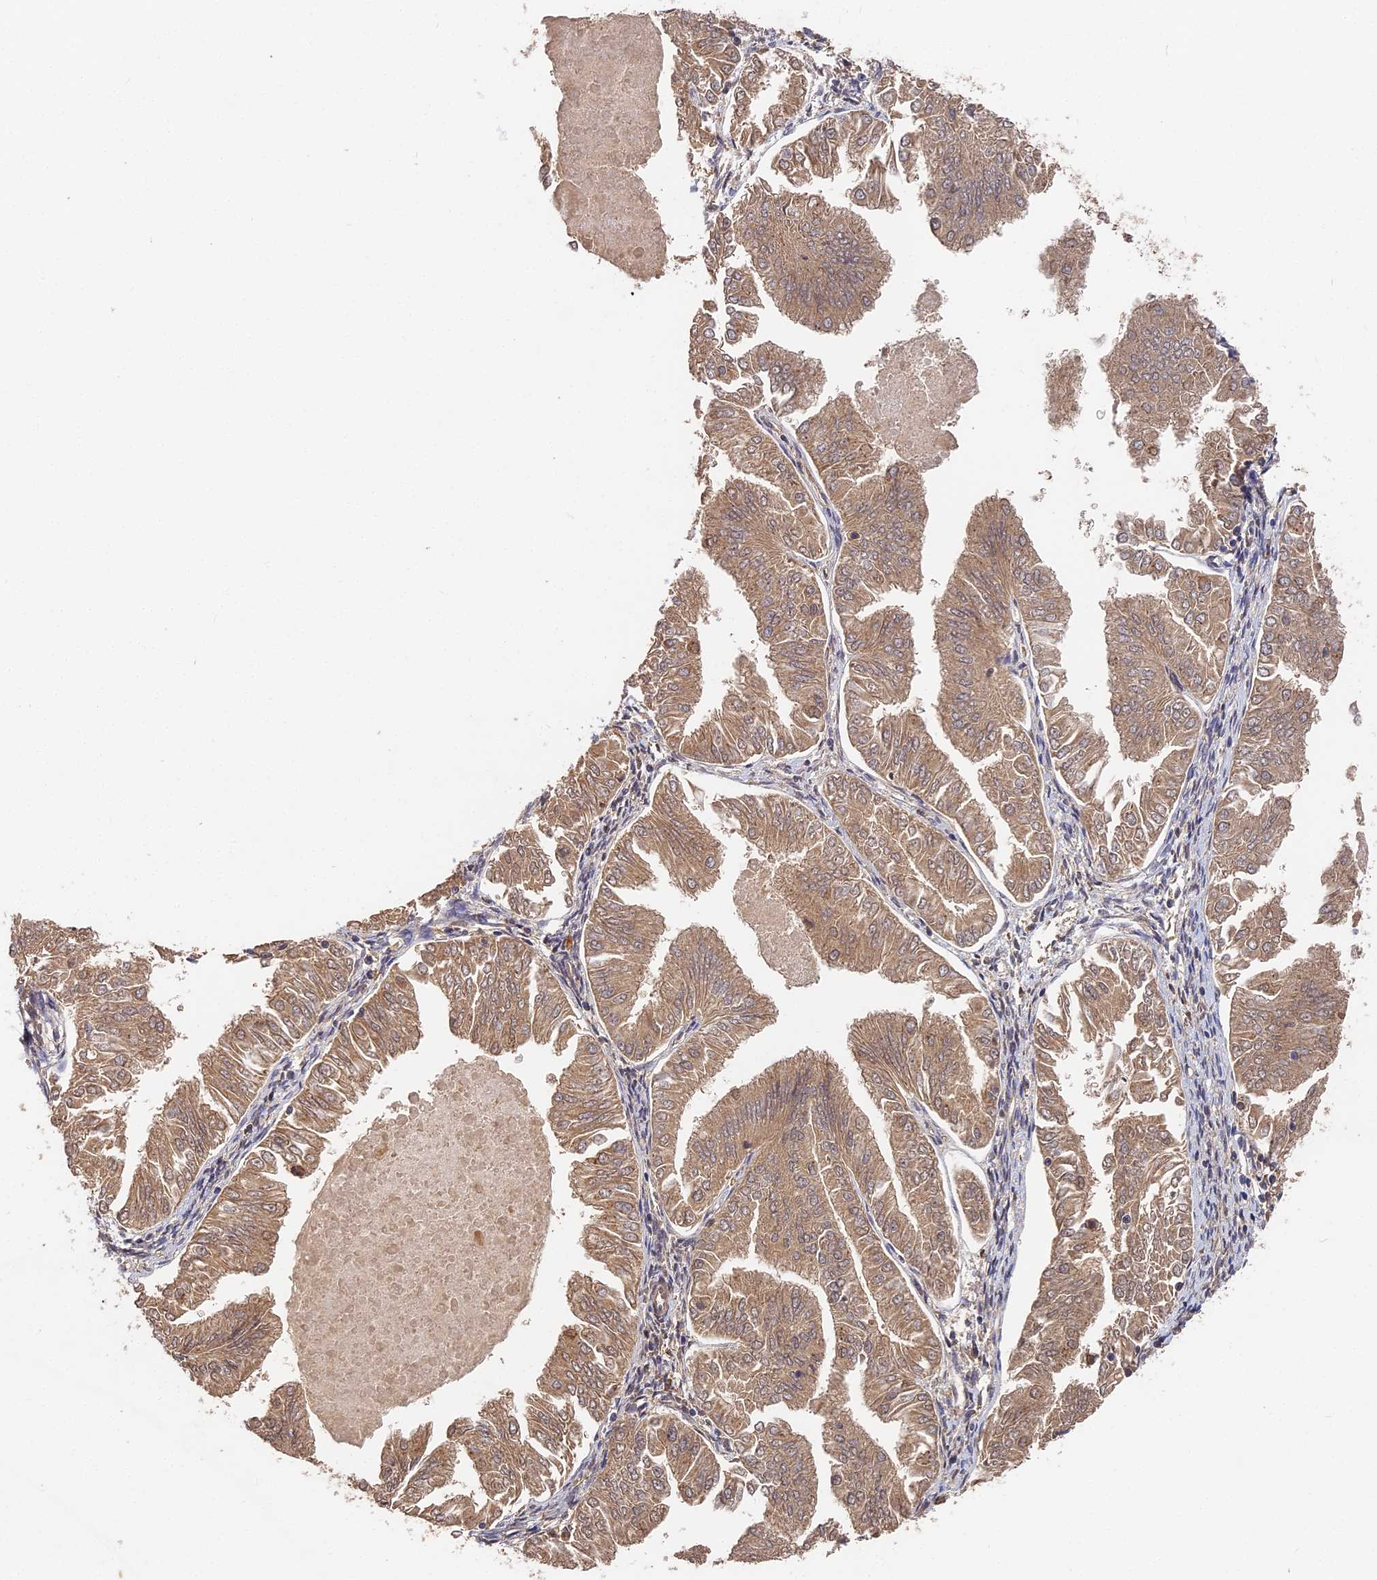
{"staining": {"intensity": "moderate", "quantity": ">75%", "location": "cytoplasmic/membranous"}, "tissue": "endometrial cancer", "cell_type": "Tumor cells", "image_type": "cancer", "snomed": [{"axis": "morphology", "description": "Adenocarcinoma, NOS"}, {"axis": "topography", "description": "Endometrium"}], "caption": "Approximately >75% of tumor cells in endometrial adenocarcinoma exhibit moderate cytoplasmic/membranous protein expression as visualized by brown immunohistochemical staining.", "gene": "DHRS11", "patient": {"sex": "female", "age": 53}}